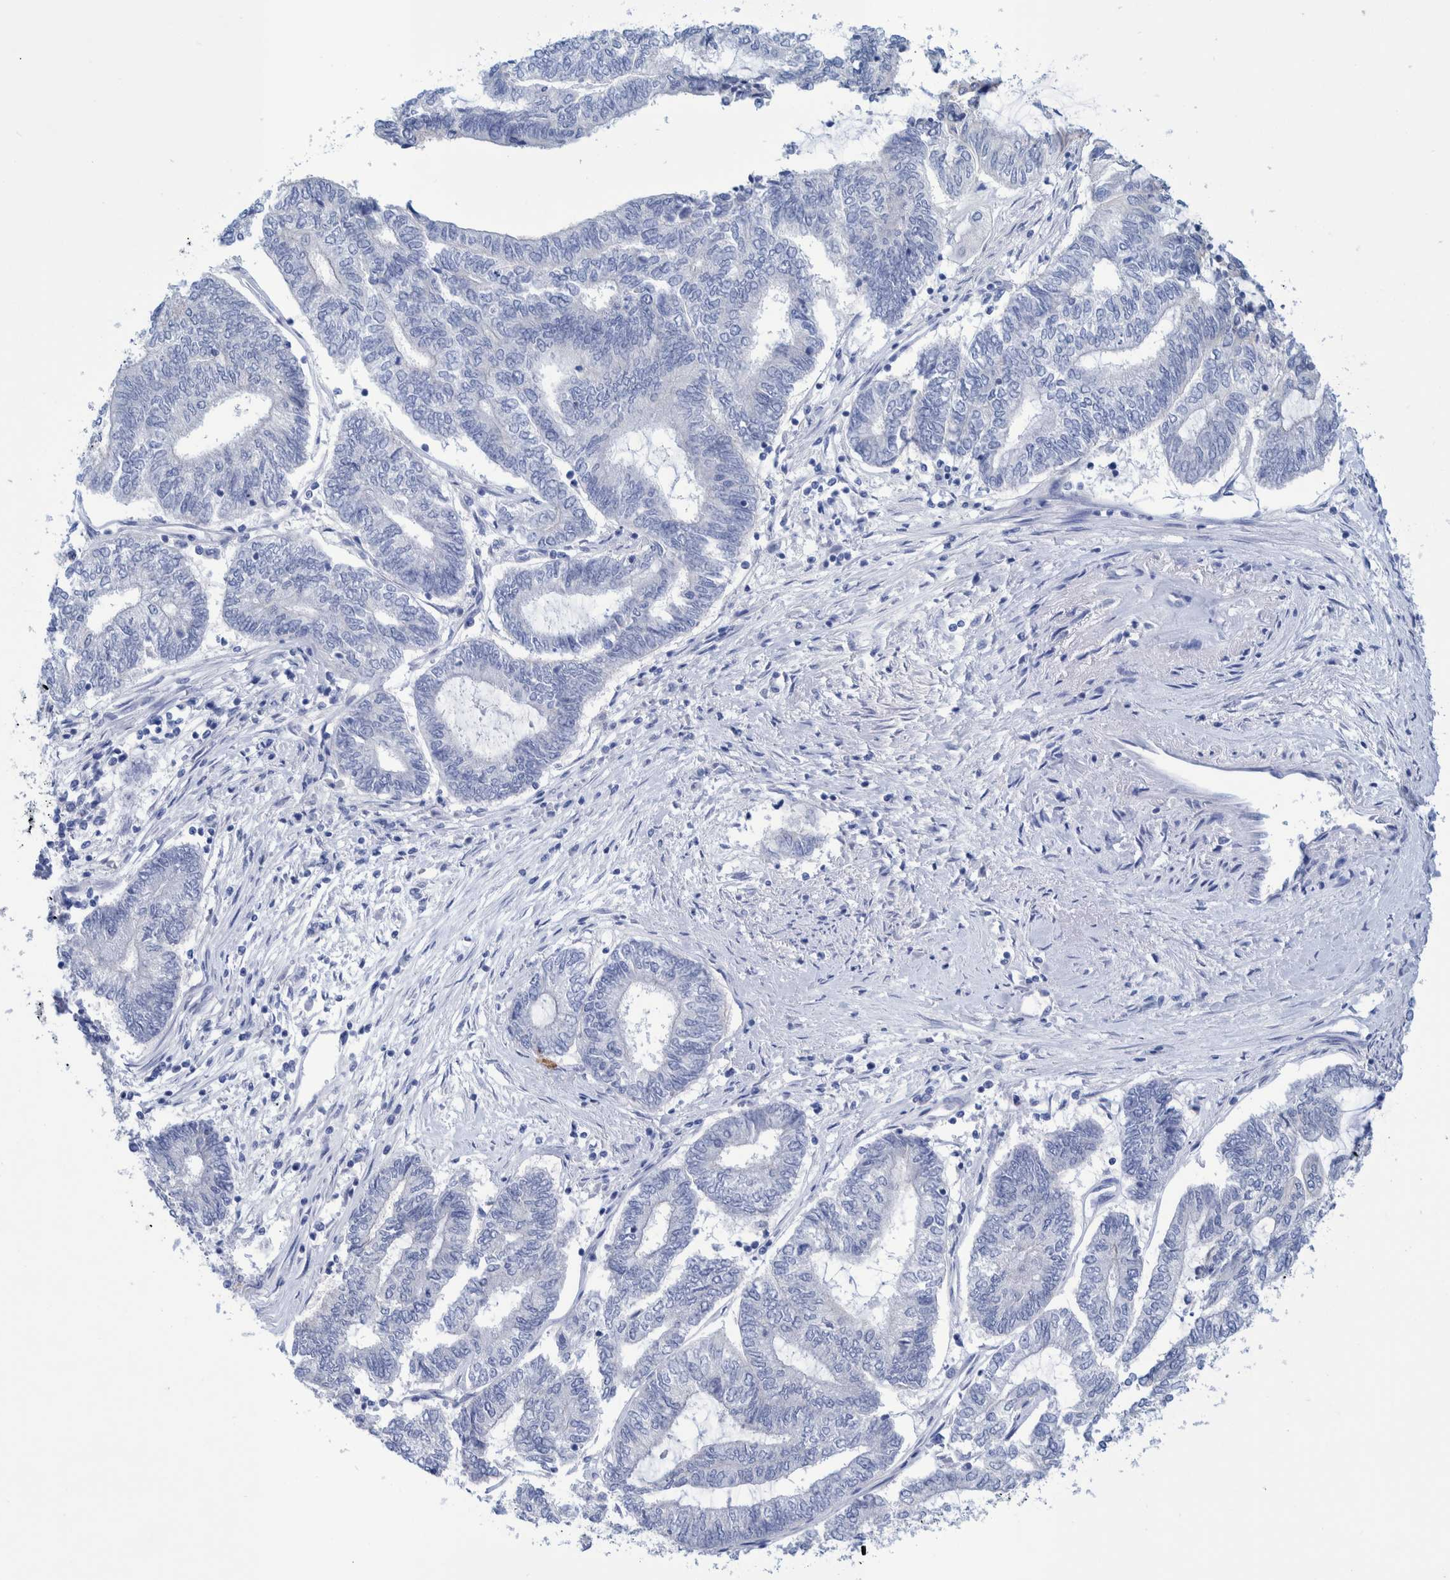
{"staining": {"intensity": "negative", "quantity": "none", "location": "none"}, "tissue": "endometrial cancer", "cell_type": "Tumor cells", "image_type": "cancer", "snomed": [{"axis": "morphology", "description": "Adenocarcinoma, NOS"}, {"axis": "topography", "description": "Uterus"}, {"axis": "topography", "description": "Endometrium"}], "caption": "Tumor cells show no significant protein positivity in endometrial cancer.", "gene": "PERP", "patient": {"sex": "female", "age": 70}}